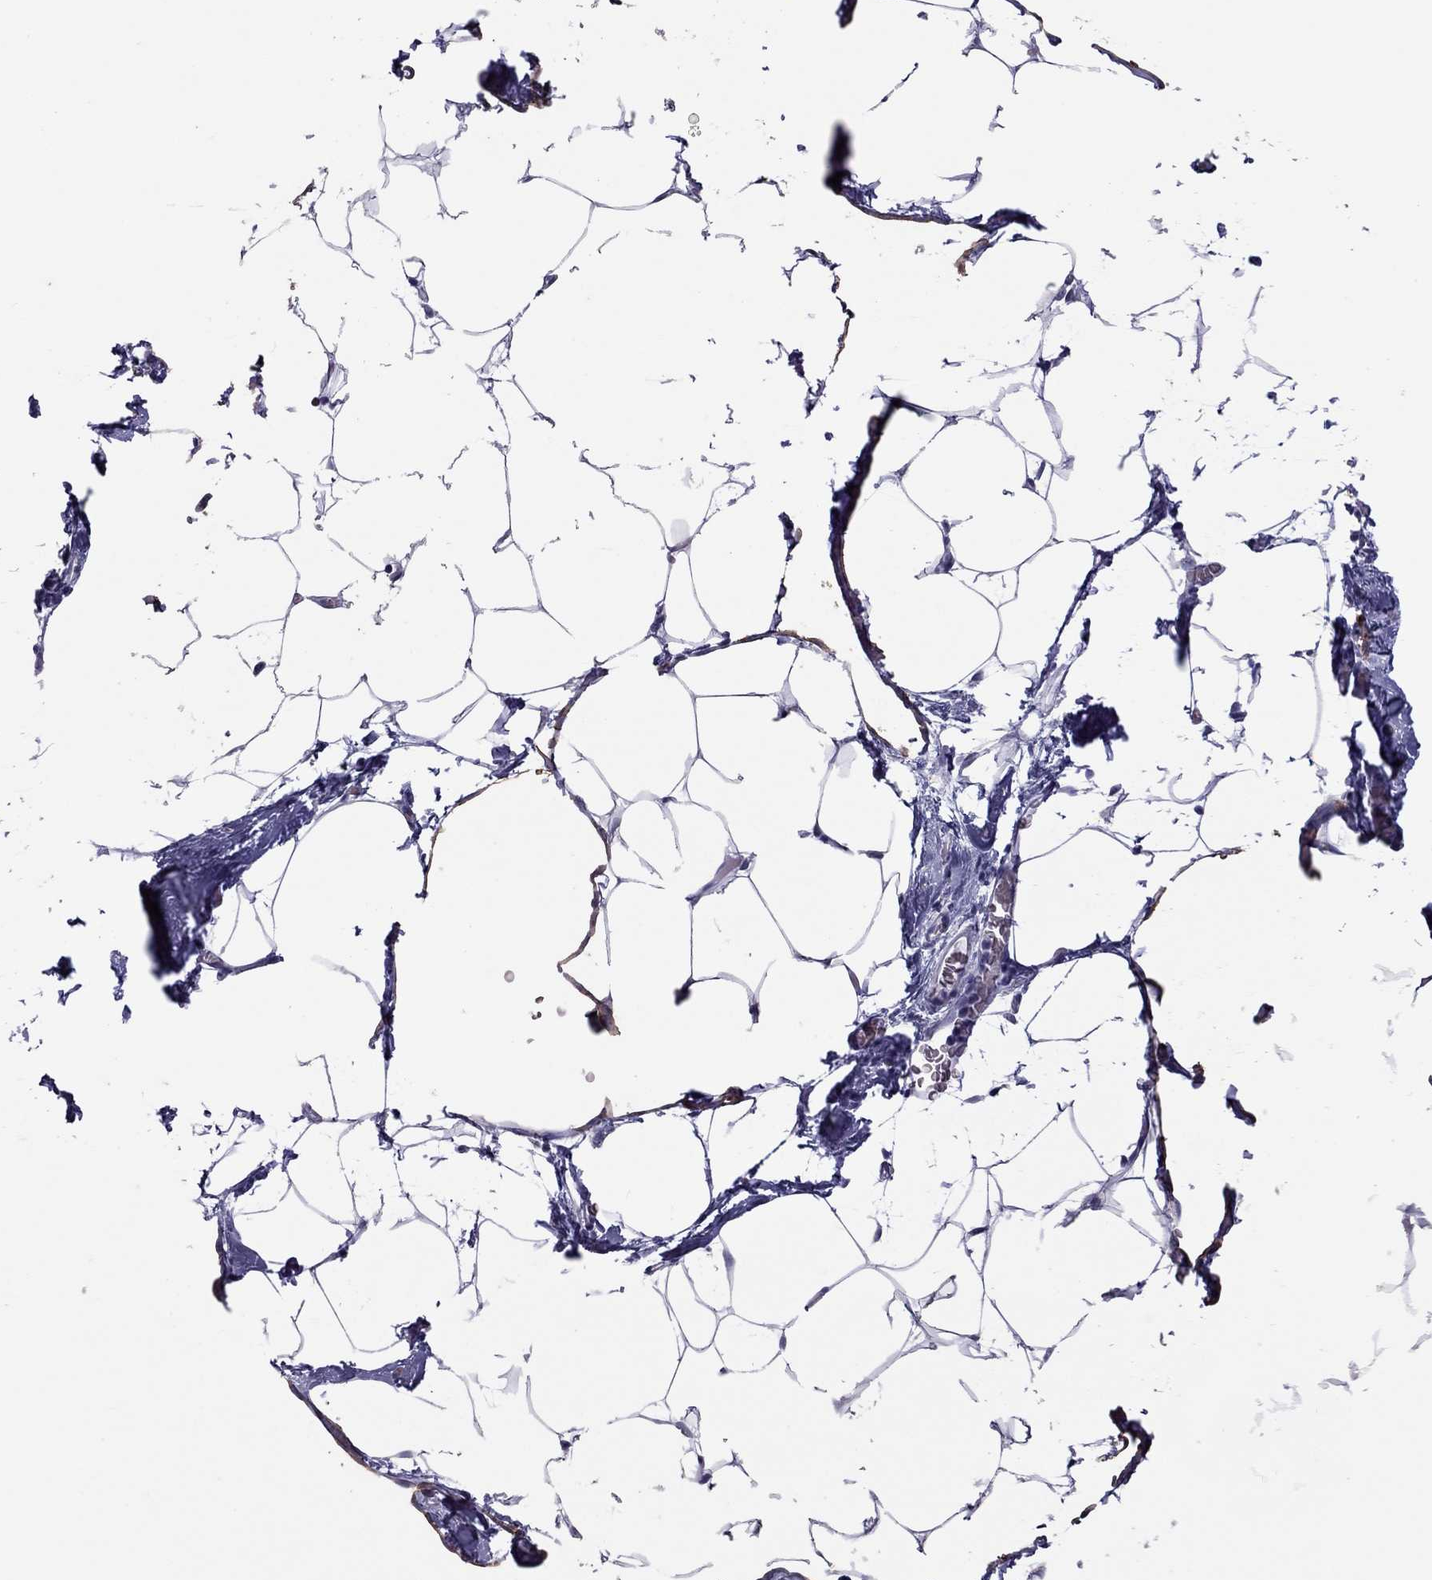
{"staining": {"intensity": "negative", "quantity": "none", "location": "none"}, "tissue": "adipose tissue", "cell_type": "Adipocytes", "image_type": "normal", "snomed": [{"axis": "morphology", "description": "Normal tissue, NOS"}, {"axis": "topography", "description": "Adipose tissue"}], "caption": "Immunohistochemistry (IHC) photomicrograph of benign adipose tissue: adipose tissue stained with DAB reveals no significant protein expression in adipocytes.", "gene": "MUC16", "patient": {"sex": "male", "age": 57}}